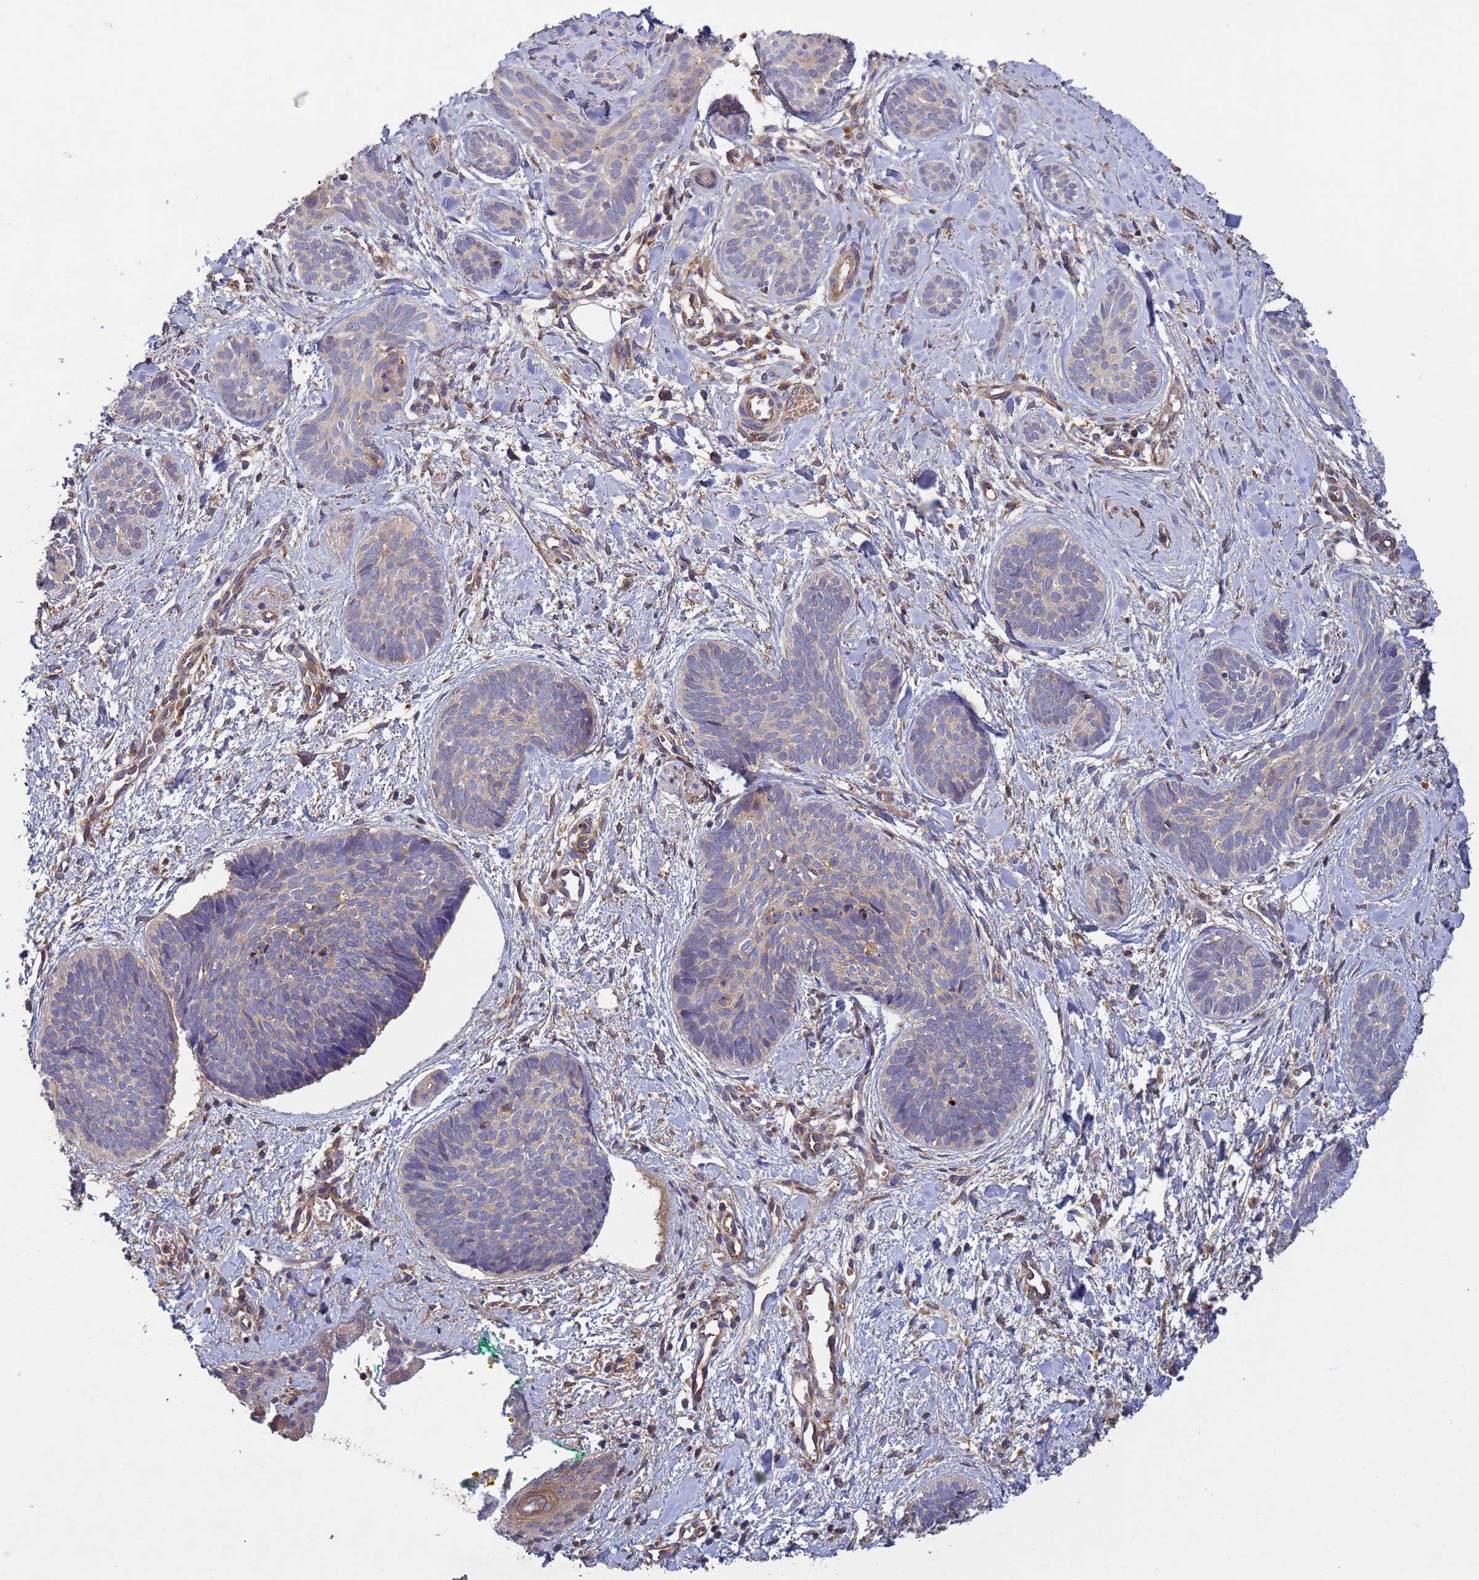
{"staining": {"intensity": "weak", "quantity": "<25%", "location": "cytoplasmic/membranous"}, "tissue": "skin cancer", "cell_type": "Tumor cells", "image_type": "cancer", "snomed": [{"axis": "morphology", "description": "Basal cell carcinoma"}, {"axis": "topography", "description": "Skin"}], "caption": "High power microscopy histopathology image of an immunohistochemistry micrograph of skin basal cell carcinoma, revealing no significant staining in tumor cells.", "gene": "RAB10", "patient": {"sex": "female", "age": 81}}